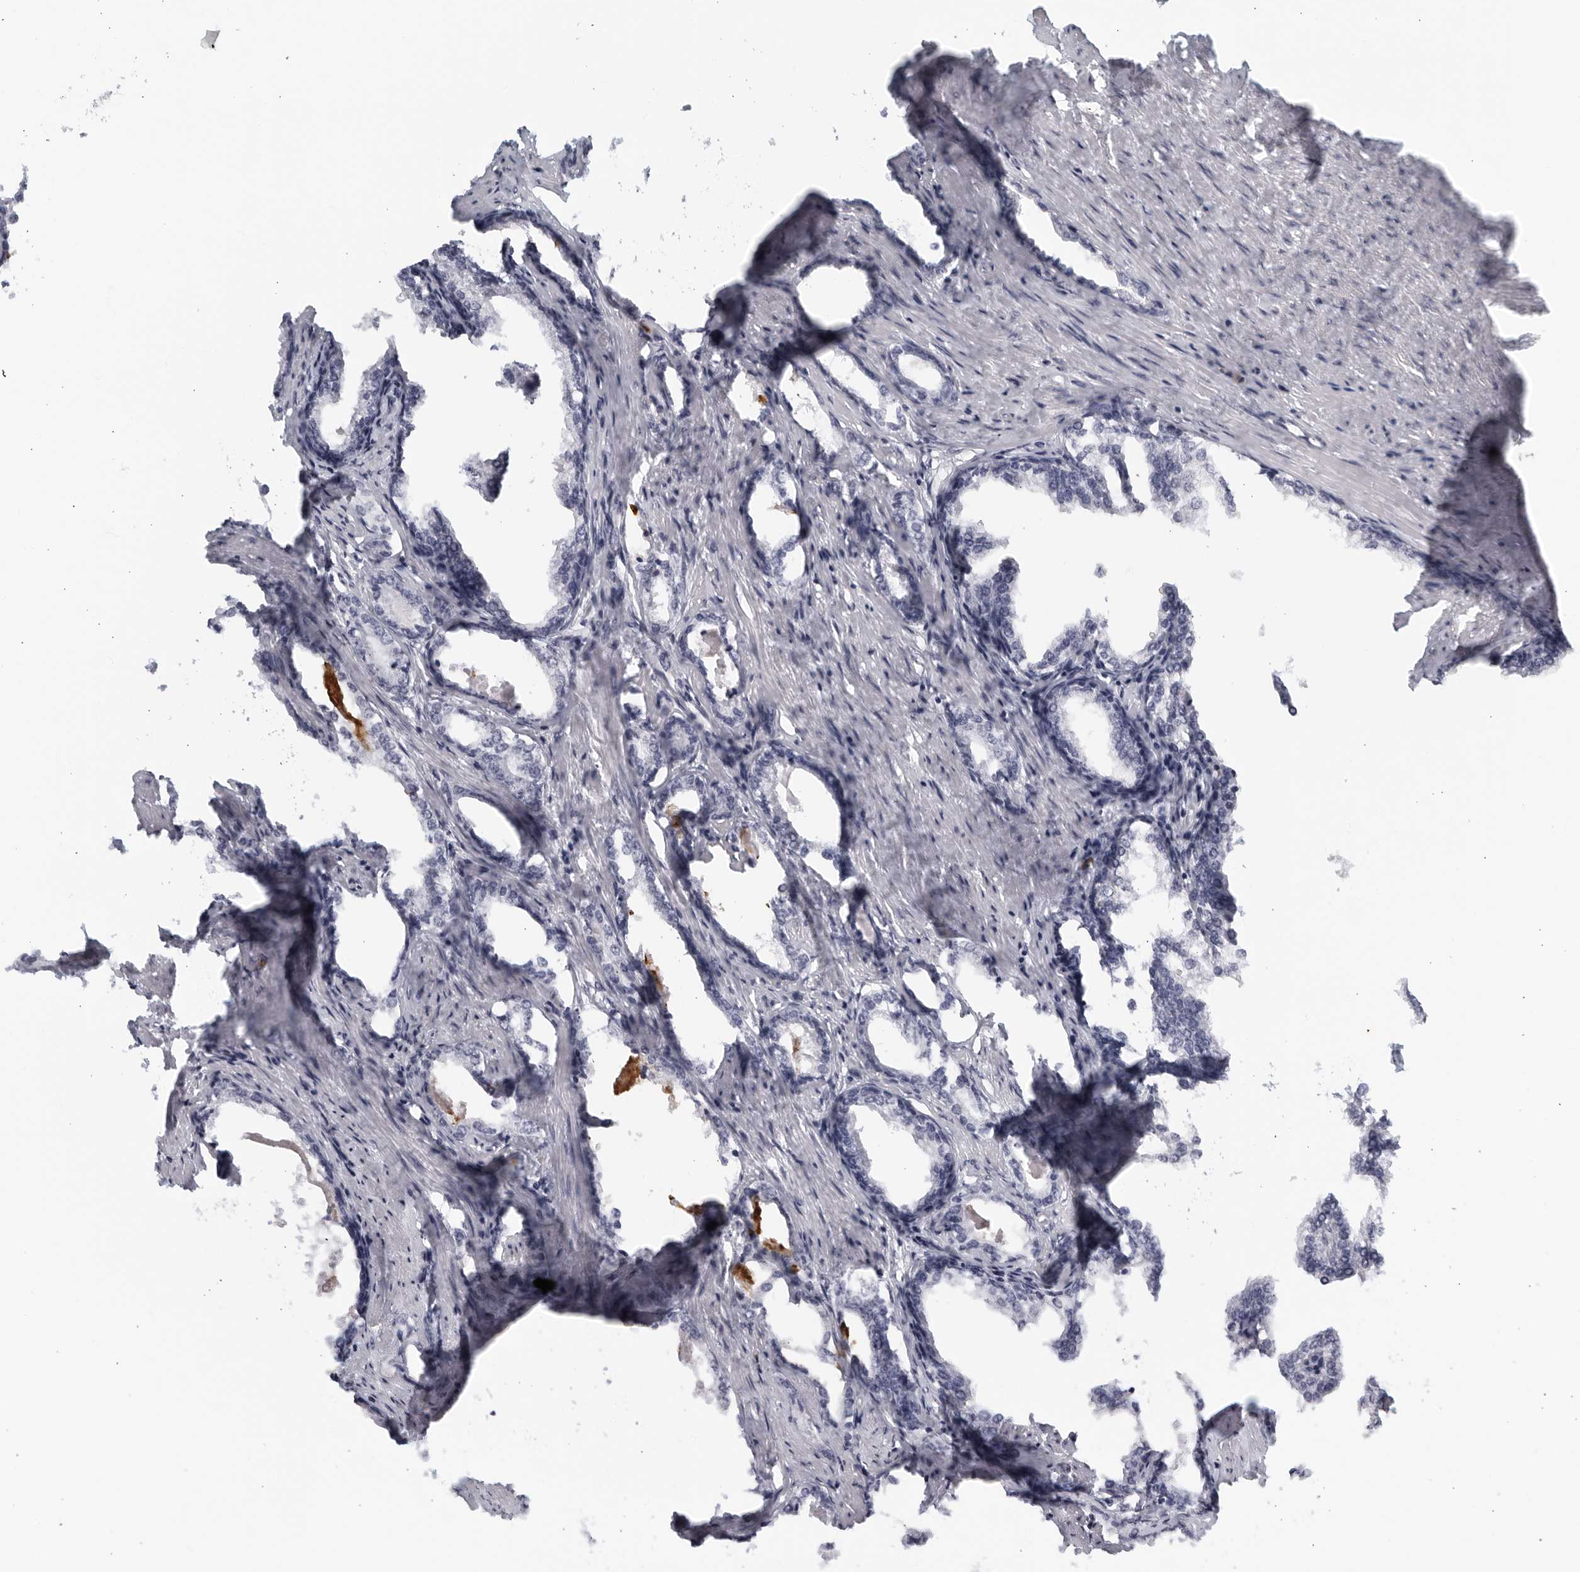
{"staining": {"intensity": "negative", "quantity": "none", "location": "none"}, "tissue": "prostate cancer", "cell_type": "Tumor cells", "image_type": "cancer", "snomed": [{"axis": "morphology", "description": "Adenocarcinoma, High grade"}, {"axis": "topography", "description": "Prostate"}], "caption": "Immunohistochemistry (IHC) micrograph of neoplastic tissue: prostate cancer stained with DAB demonstrates no significant protein expression in tumor cells.", "gene": "KLK7", "patient": {"sex": "male", "age": 58}}